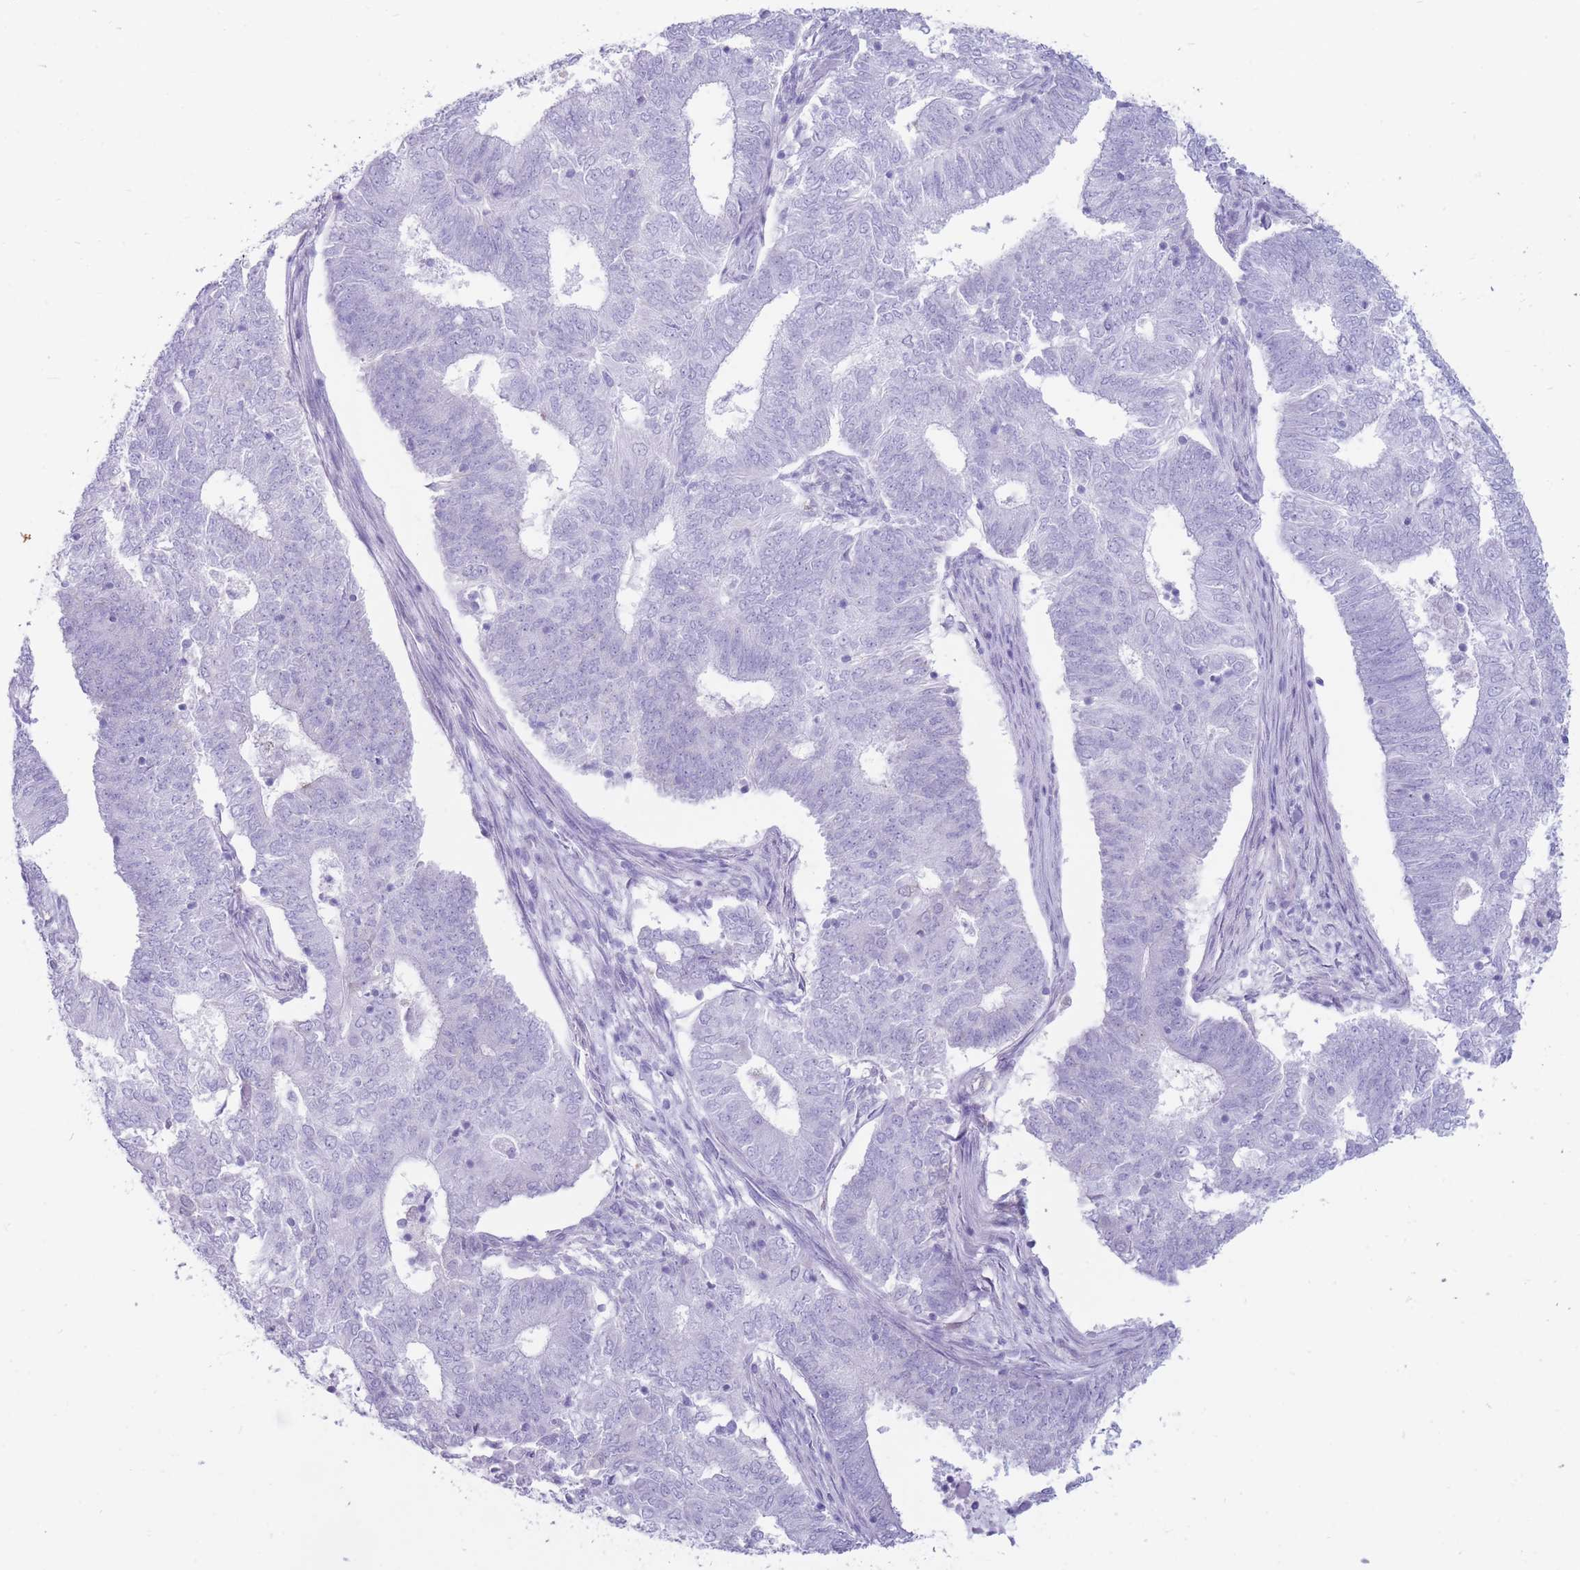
{"staining": {"intensity": "negative", "quantity": "none", "location": "none"}, "tissue": "endometrial cancer", "cell_type": "Tumor cells", "image_type": "cancer", "snomed": [{"axis": "morphology", "description": "Adenocarcinoma, NOS"}, {"axis": "topography", "description": "Endometrium"}], "caption": "Endometrial cancer (adenocarcinoma) stained for a protein using immunohistochemistry (IHC) displays no staining tumor cells.", "gene": "MTSS2", "patient": {"sex": "female", "age": 62}}